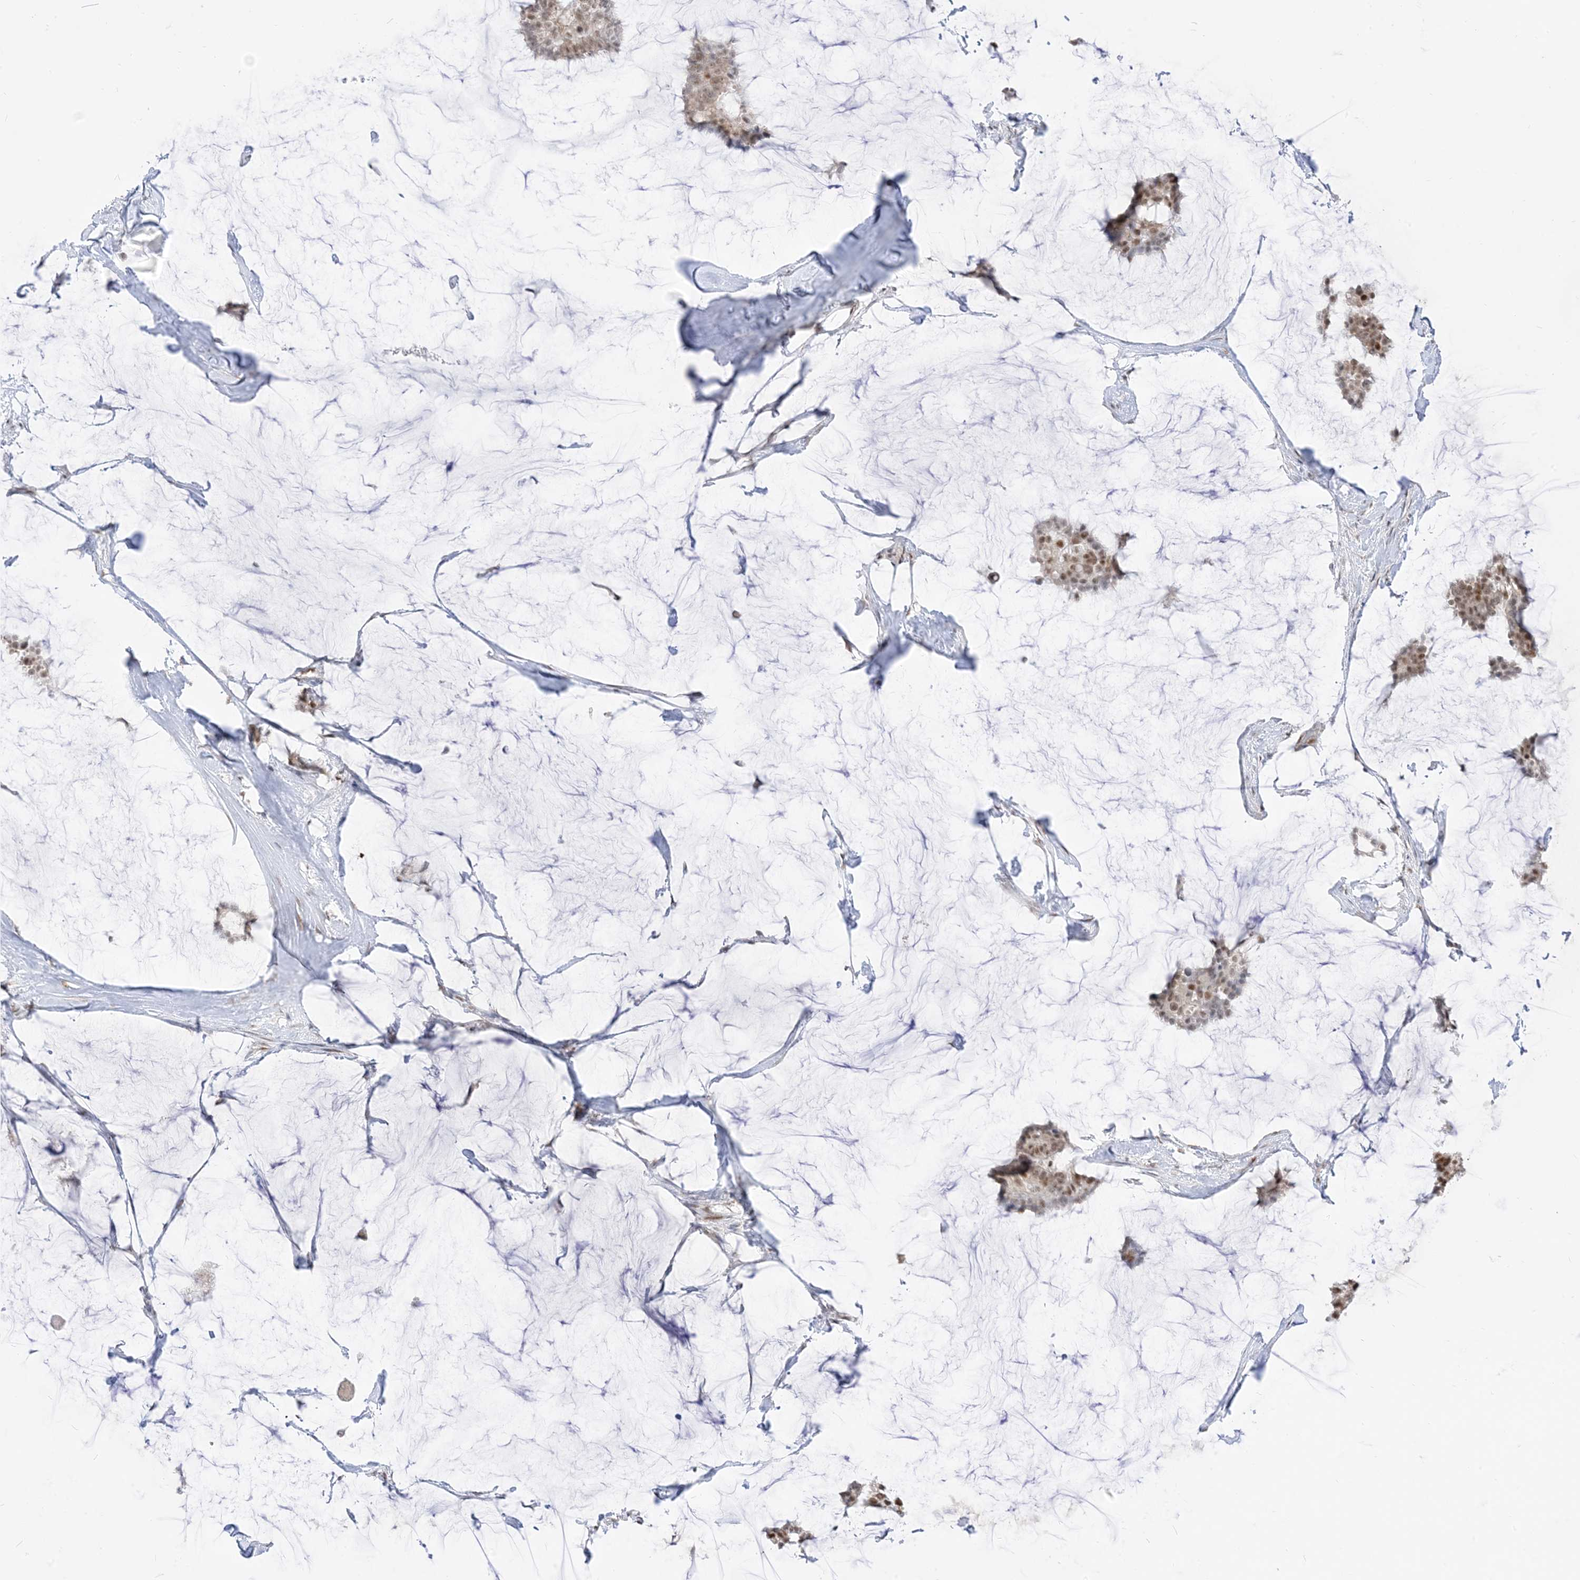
{"staining": {"intensity": "moderate", "quantity": ">75%", "location": "nuclear"}, "tissue": "breast cancer", "cell_type": "Tumor cells", "image_type": "cancer", "snomed": [{"axis": "morphology", "description": "Duct carcinoma"}, {"axis": "topography", "description": "Breast"}], "caption": "An immunohistochemistry (IHC) image of tumor tissue is shown. Protein staining in brown highlights moderate nuclear positivity in breast cancer (invasive ductal carcinoma) within tumor cells.", "gene": "ARGLU1", "patient": {"sex": "female", "age": 93}}